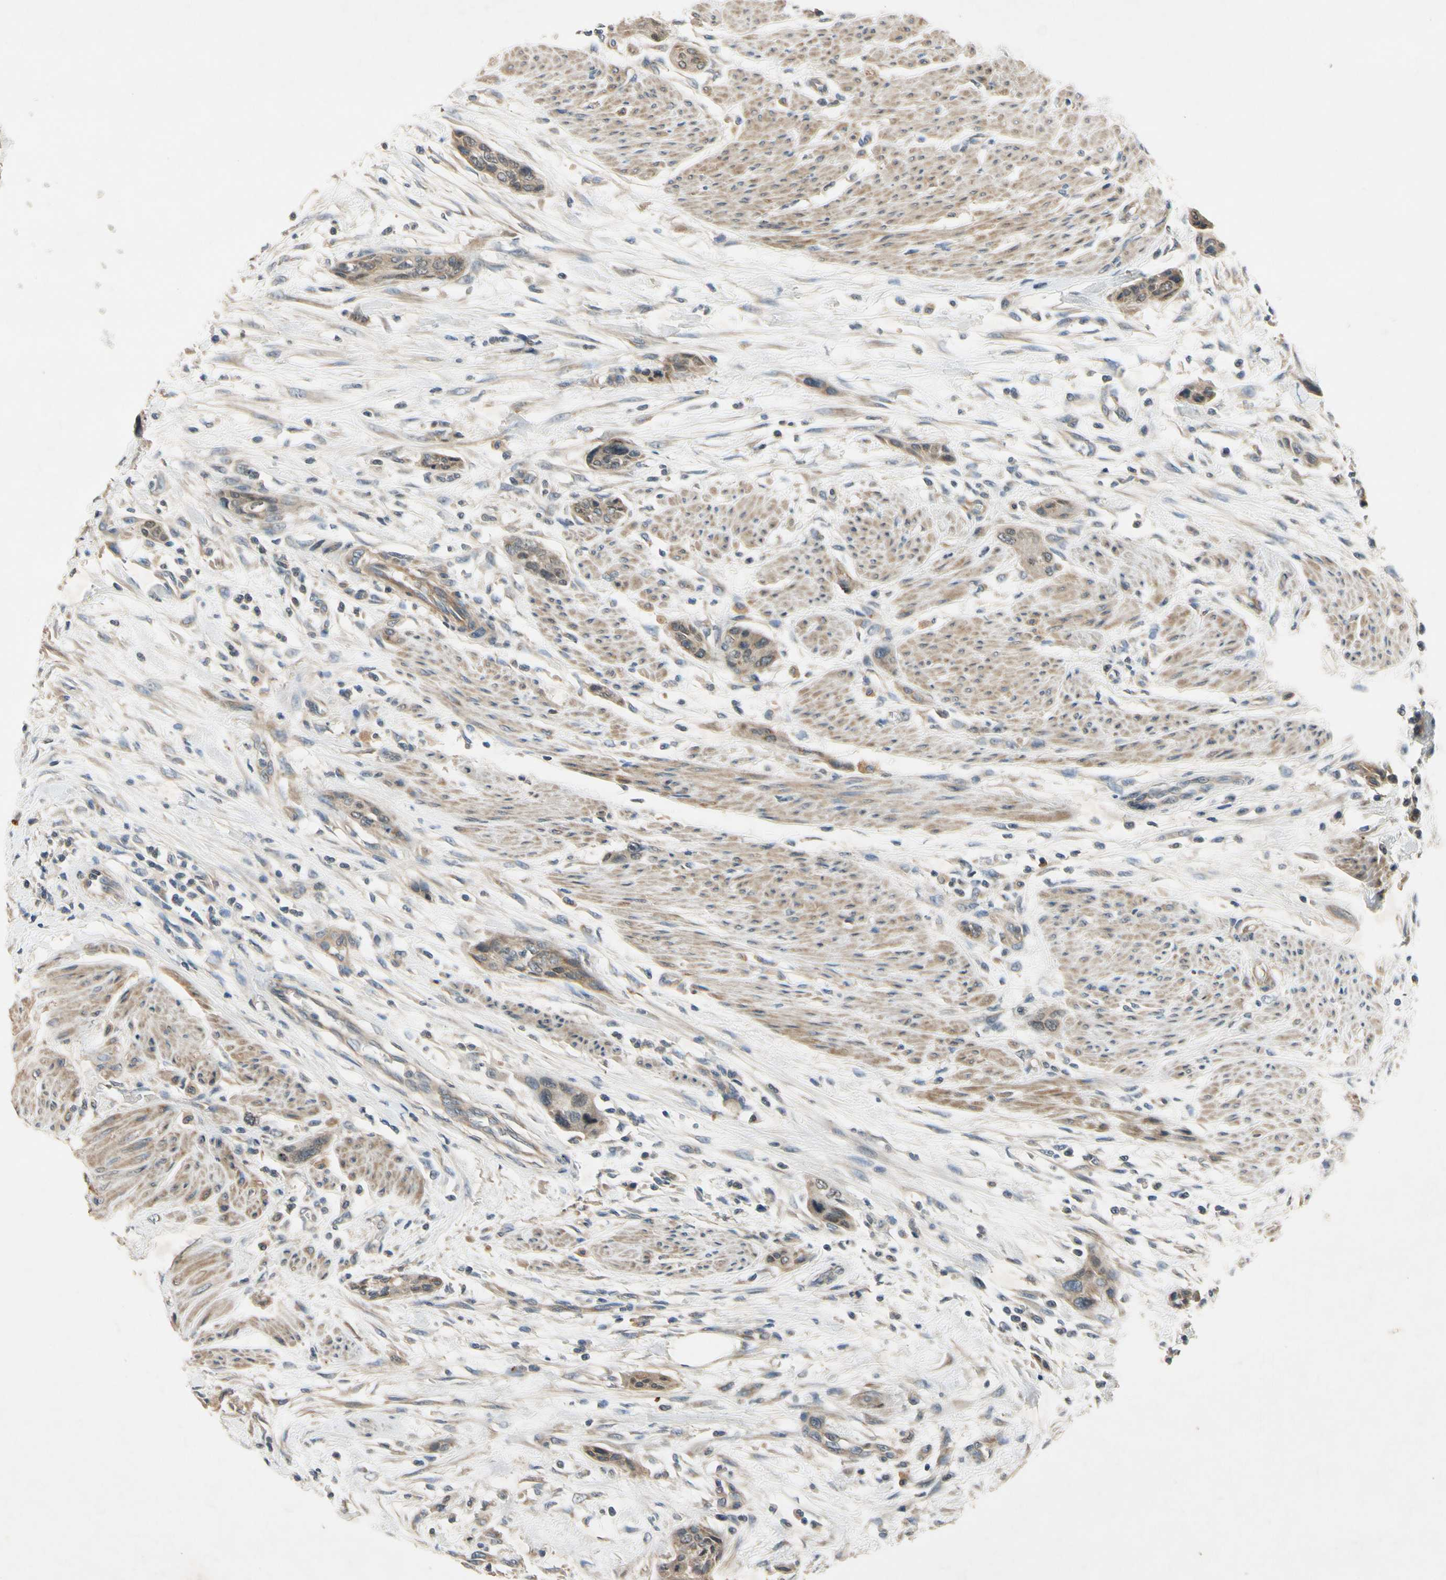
{"staining": {"intensity": "weak", "quantity": ">75%", "location": "cytoplasmic/membranous"}, "tissue": "urothelial cancer", "cell_type": "Tumor cells", "image_type": "cancer", "snomed": [{"axis": "morphology", "description": "Urothelial carcinoma, High grade"}, {"axis": "topography", "description": "Urinary bladder"}], "caption": "Brown immunohistochemical staining in urothelial cancer exhibits weak cytoplasmic/membranous positivity in approximately >75% of tumor cells.", "gene": "ALKBH3", "patient": {"sex": "male", "age": 35}}